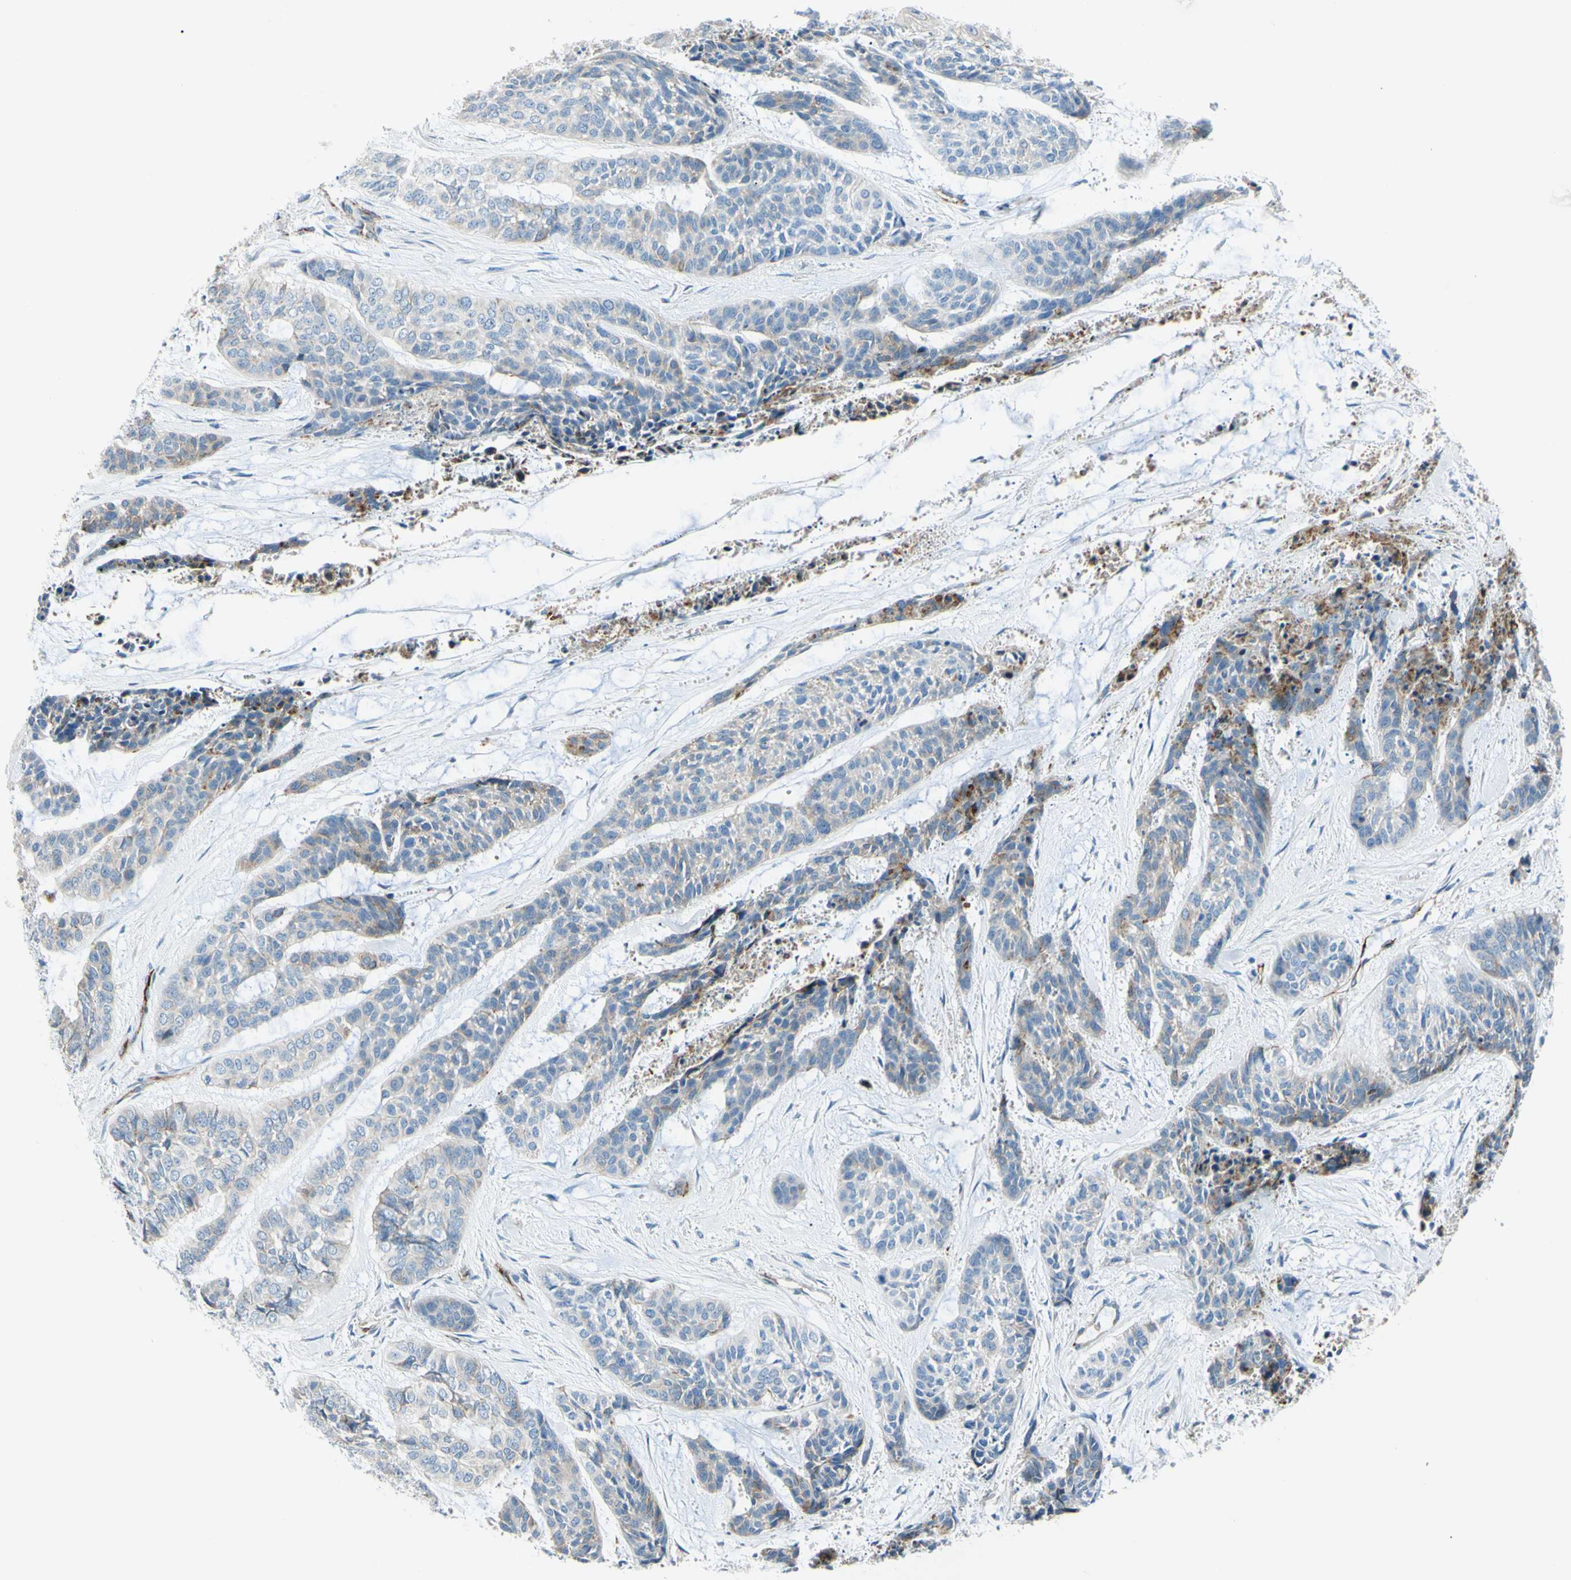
{"staining": {"intensity": "weak", "quantity": "<25%", "location": "cytoplasmic/membranous"}, "tissue": "skin cancer", "cell_type": "Tumor cells", "image_type": "cancer", "snomed": [{"axis": "morphology", "description": "Basal cell carcinoma"}, {"axis": "topography", "description": "Skin"}], "caption": "There is no significant staining in tumor cells of skin basal cell carcinoma.", "gene": "PRRG2", "patient": {"sex": "female", "age": 64}}